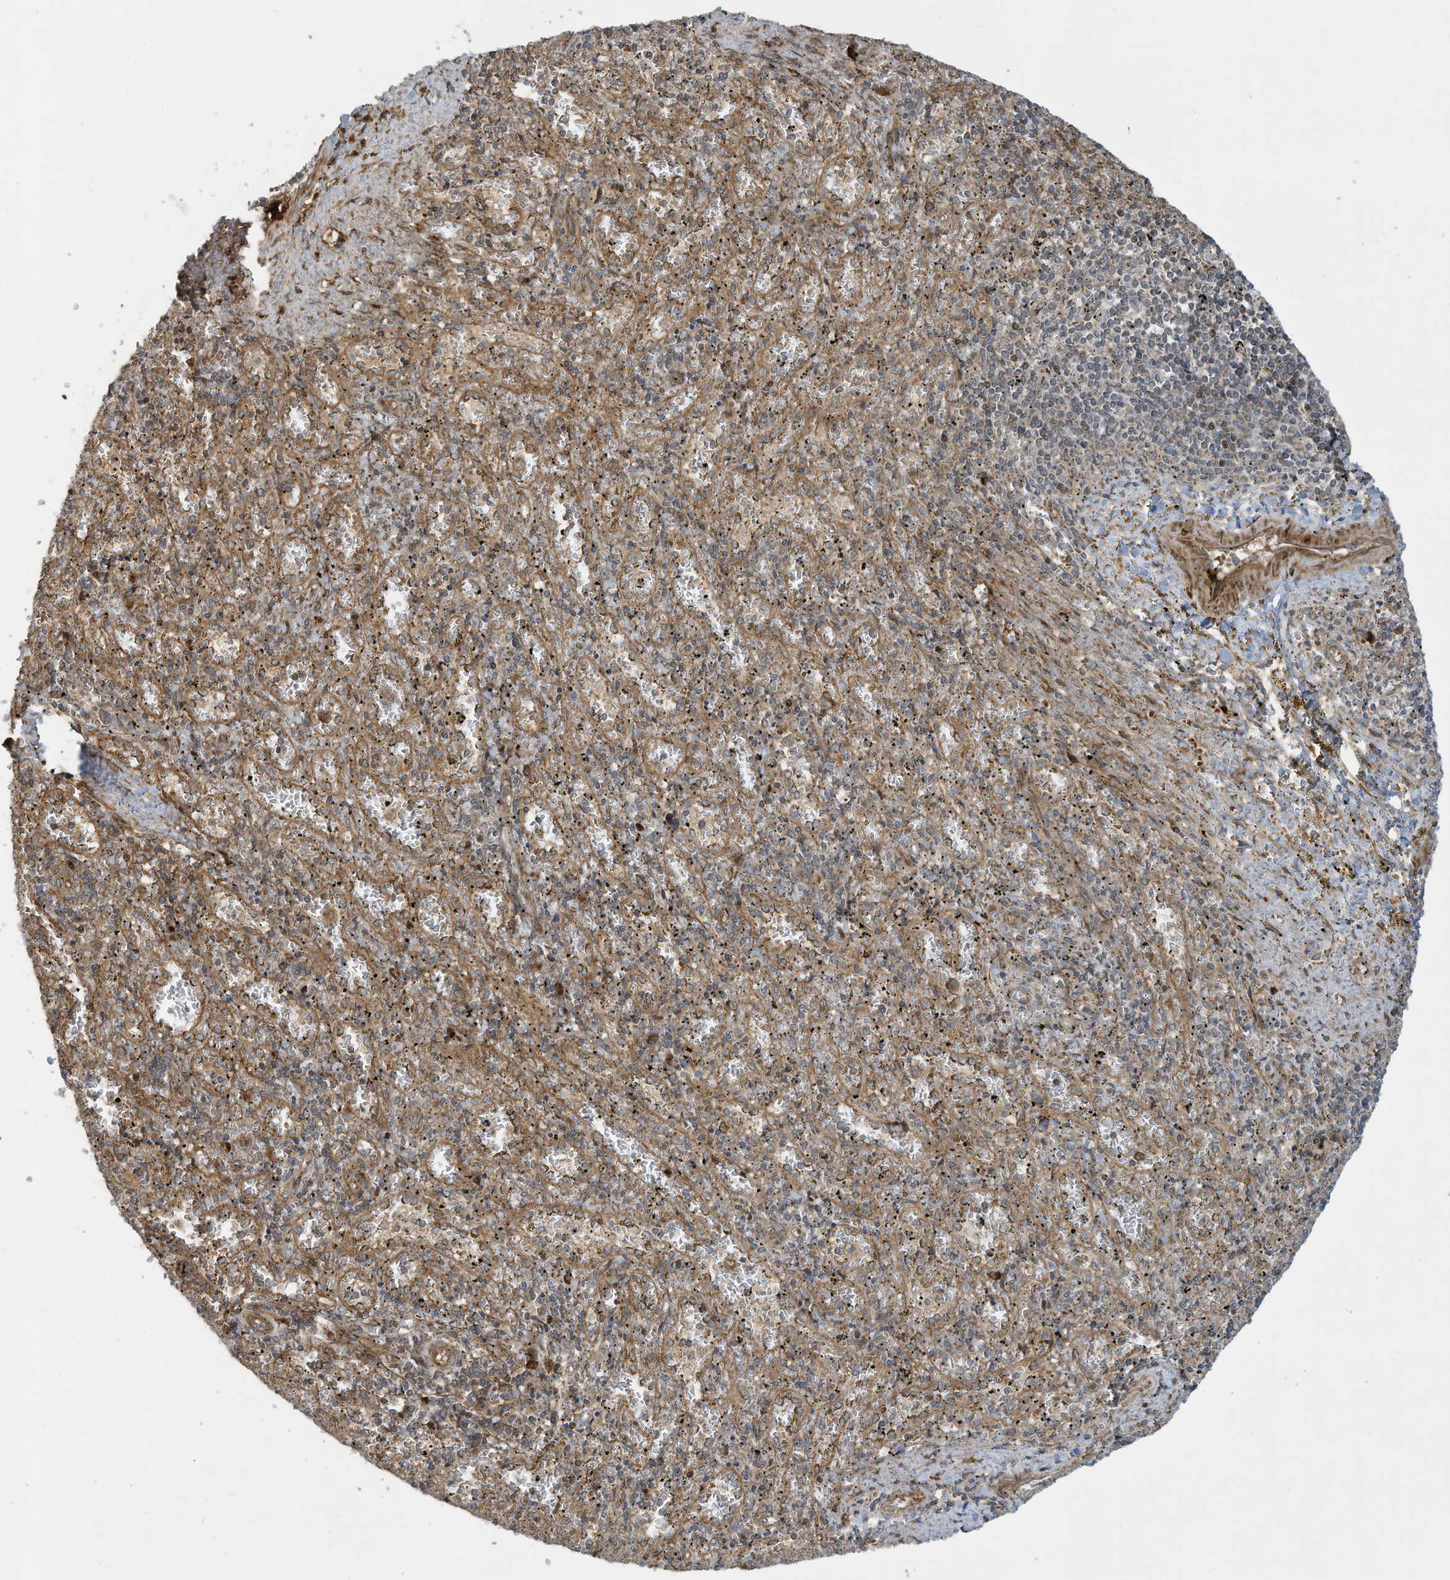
{"staining": {"intensity": "strong", "quantity": "<25%", "location": "cytoplasmic/membranous"}, "tissue": "spleen", "cell_type": "Cells in red pulp", "image_type": "normal", "snomed": [{"axis": "morphology", "description": "Normal tissue, NOS"}, {"axis": "topography", "description": "Spleen"}], "caption": "This photomicrograph displays immunohistochemistry (IHC) staining of normal human spleen, with medium strong cytoplasmic/membranous staining in about <25% of cells in red pulp.", "gene": "DDIT4", "patient": {"sex": "male", "age": 11}}